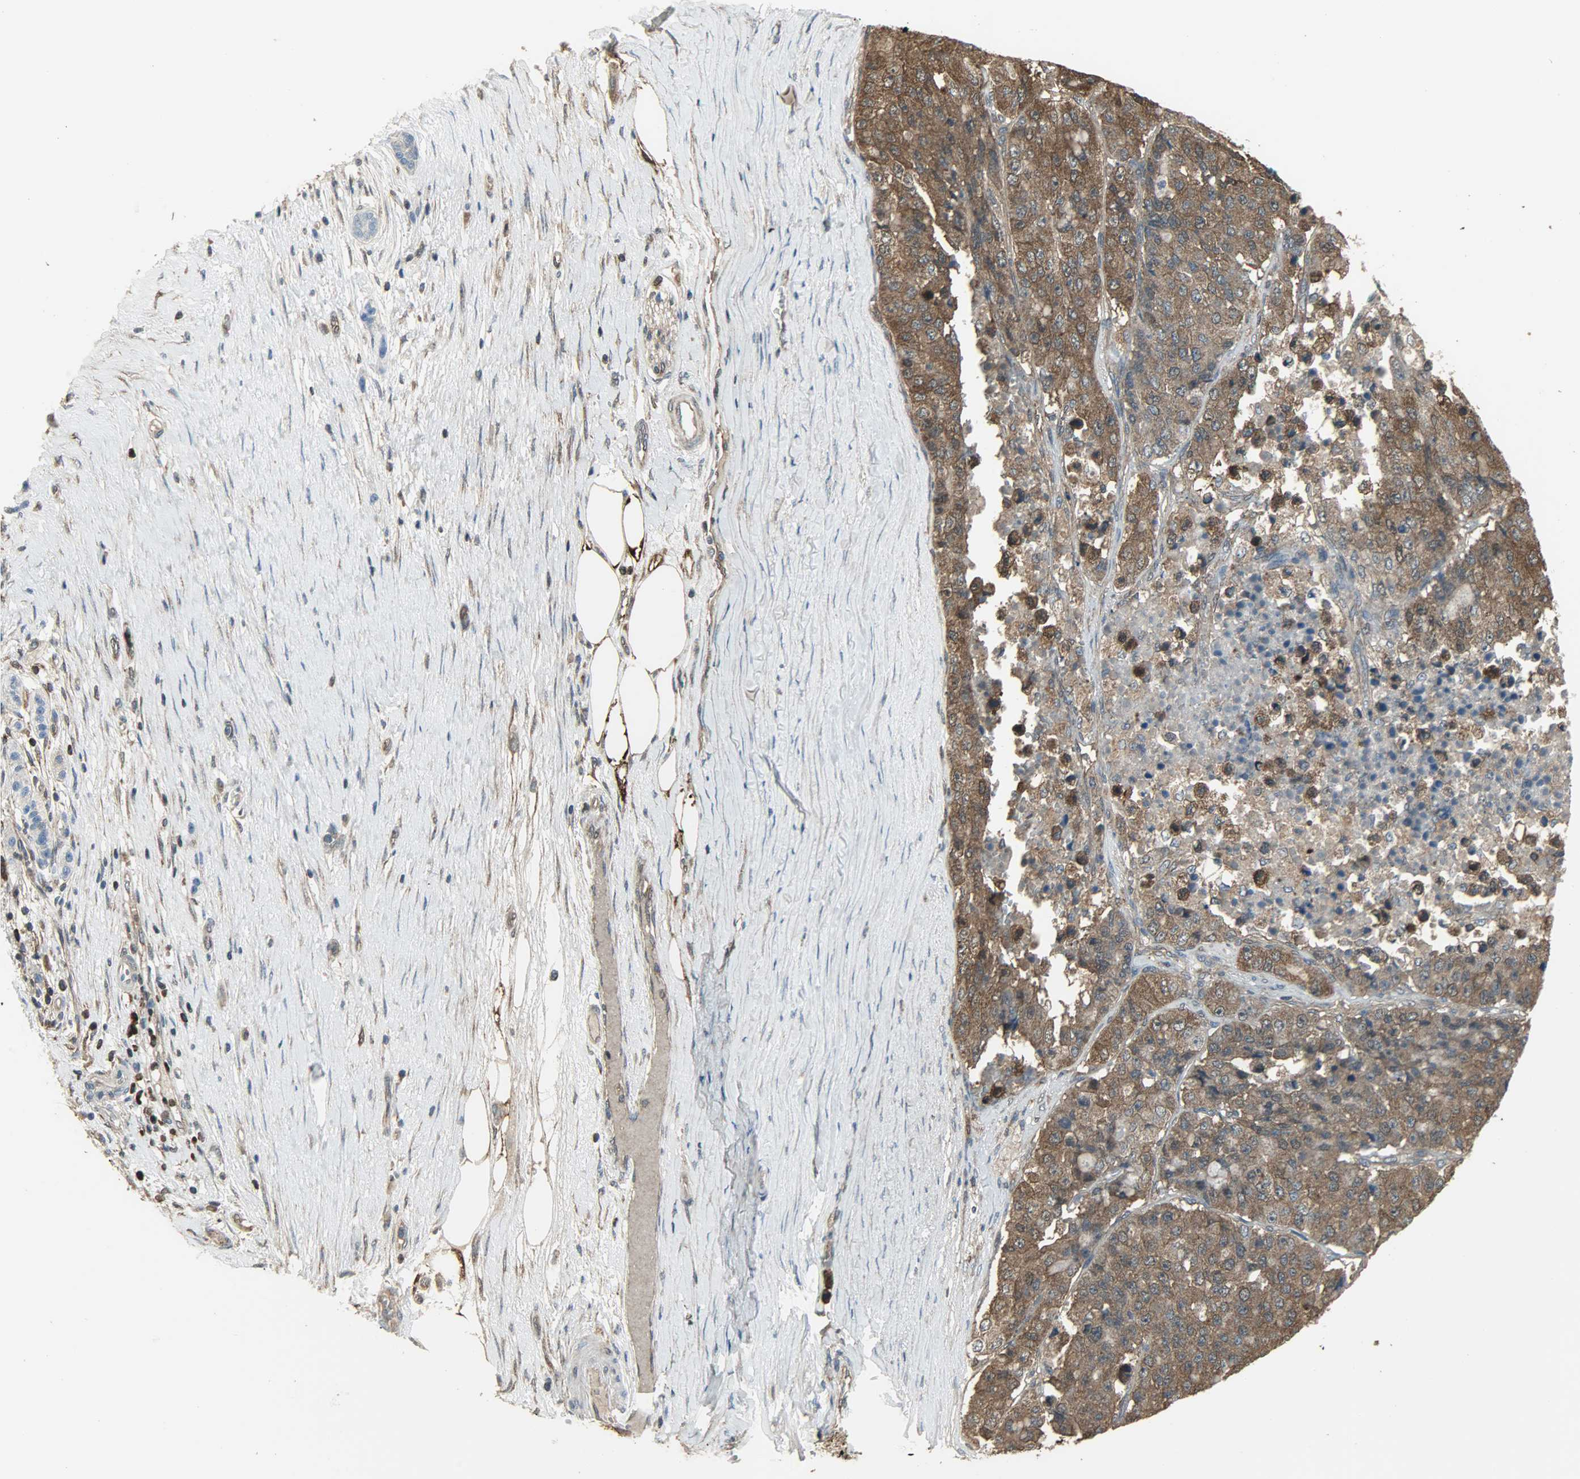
{"staining": {"intensity": "strong", "quantity": ">75%", "location": "cytoplasmic/membranous"}, "tissue": "pancreatic cancer", "cell_type": "Tumor cells", "image_type": "cancer", "snomed": [{"axis": "morphology", "description": "Adenocarcinoma, NOS"}, {"axis": "topography", "description": "Pancreas"}], "caption": "IHC histopathology image of neoplastic tissue: pancreatic cancer (adenocarcinoma) stained using immunohistochemistry (IHC) displays high levels of strong protein expression localized specifically in the cytoplasmic/membranous of tumor cells, appearing as a cytoplasmic/membranous brown color.", "gene": "LDHB", "patient": {"sex": "male", "age": 50}}